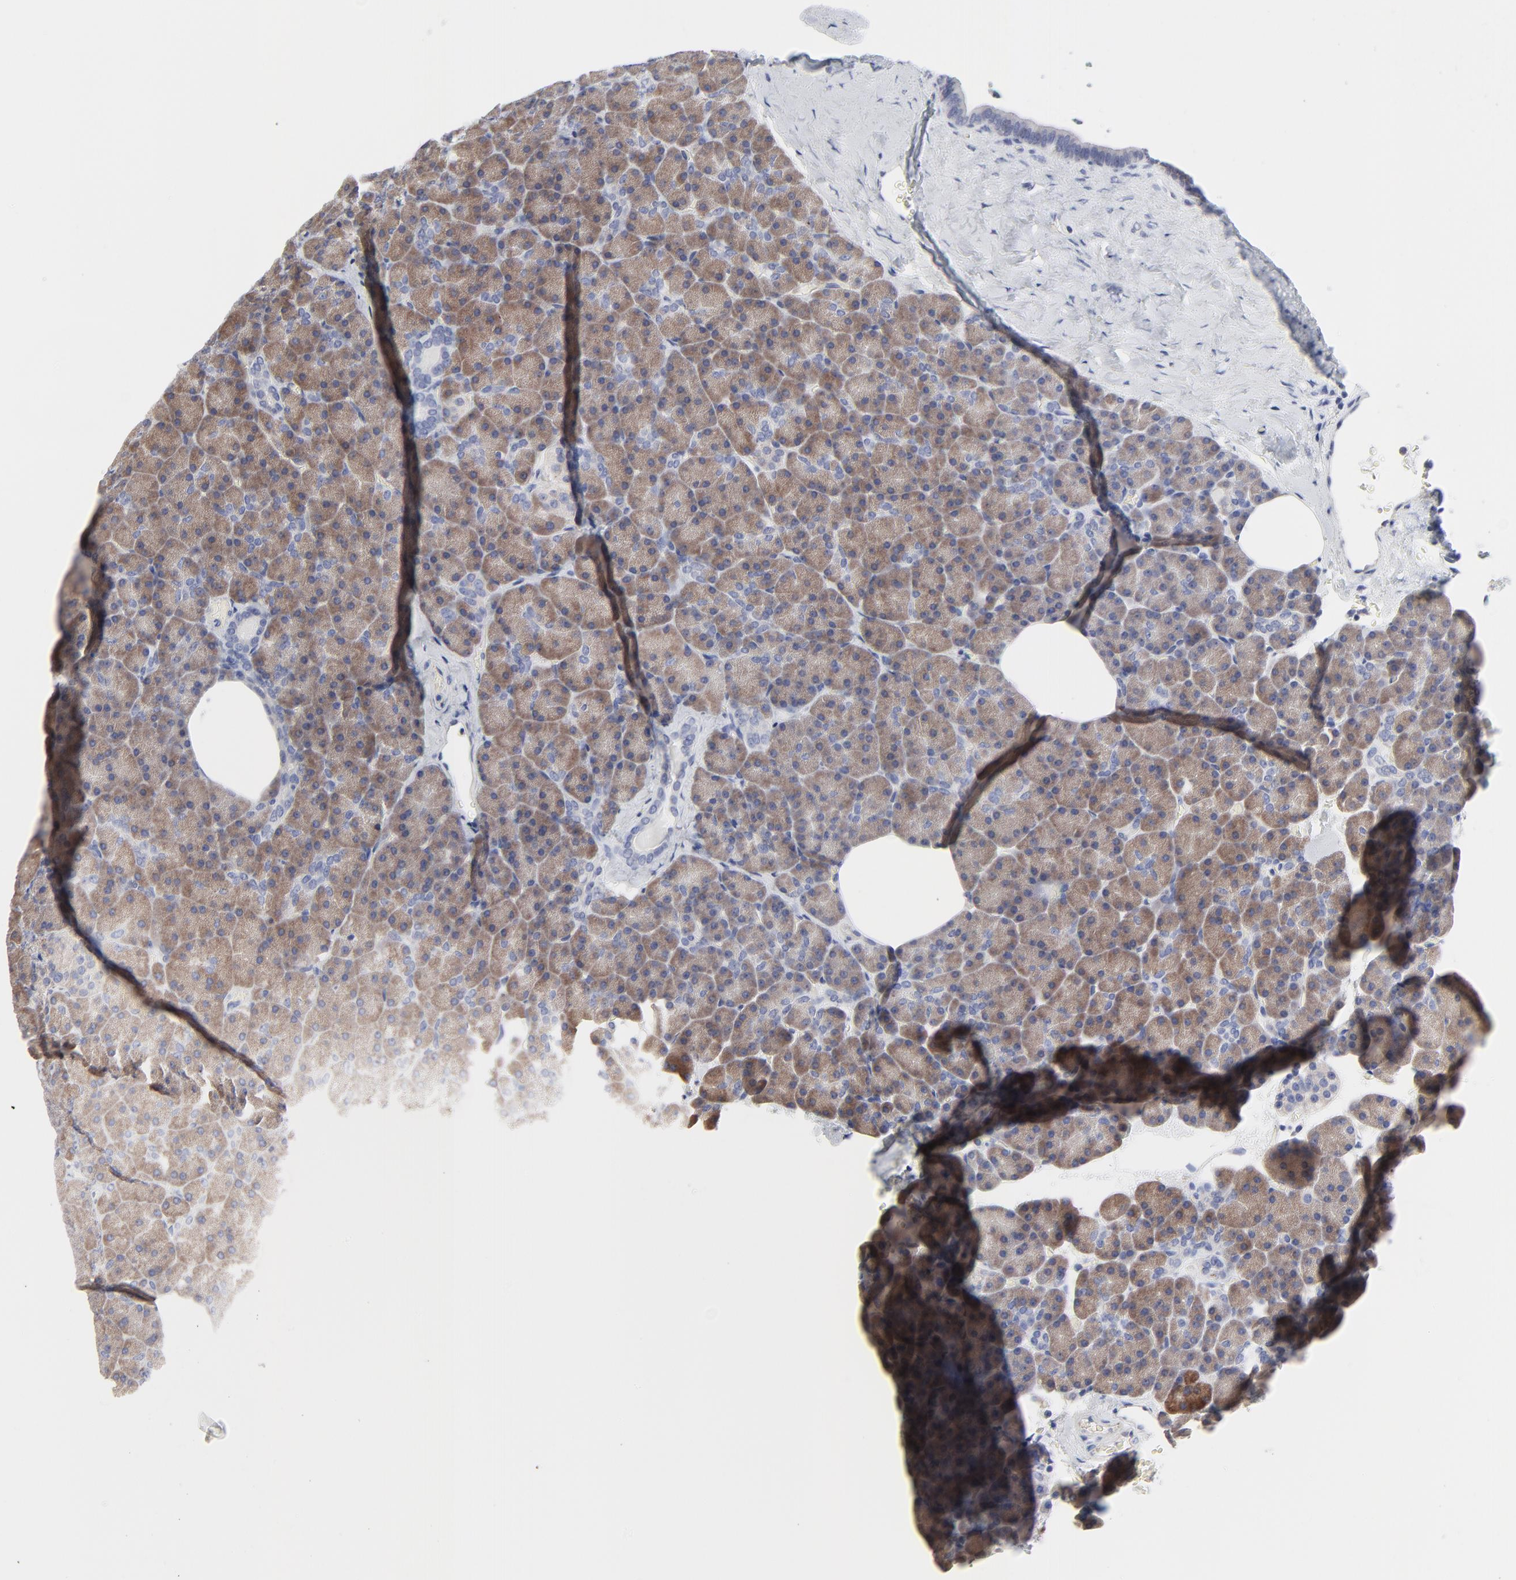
{"staining": {"intensity": "moderate", "quantity": ">75%", "location": "cytoplasmic/membranous"}, "tissue": "pancreas", "cell_type": "Exocrine glandular cells", "image_type": "normal", "snomed": [{"axis": "morphology", "description": "Normal tissue, NOS"}, {"axis": "topography", "description": "Pancreas"}], "caption": "Pancreas stained for a protein (brown) demonstrates moderate cytoplasmic/membranous positive positivity in approximately >75% of exocrine glandular cells.", "gene": "TRIM22", "patient": {"sex": "female", "age": 35}}